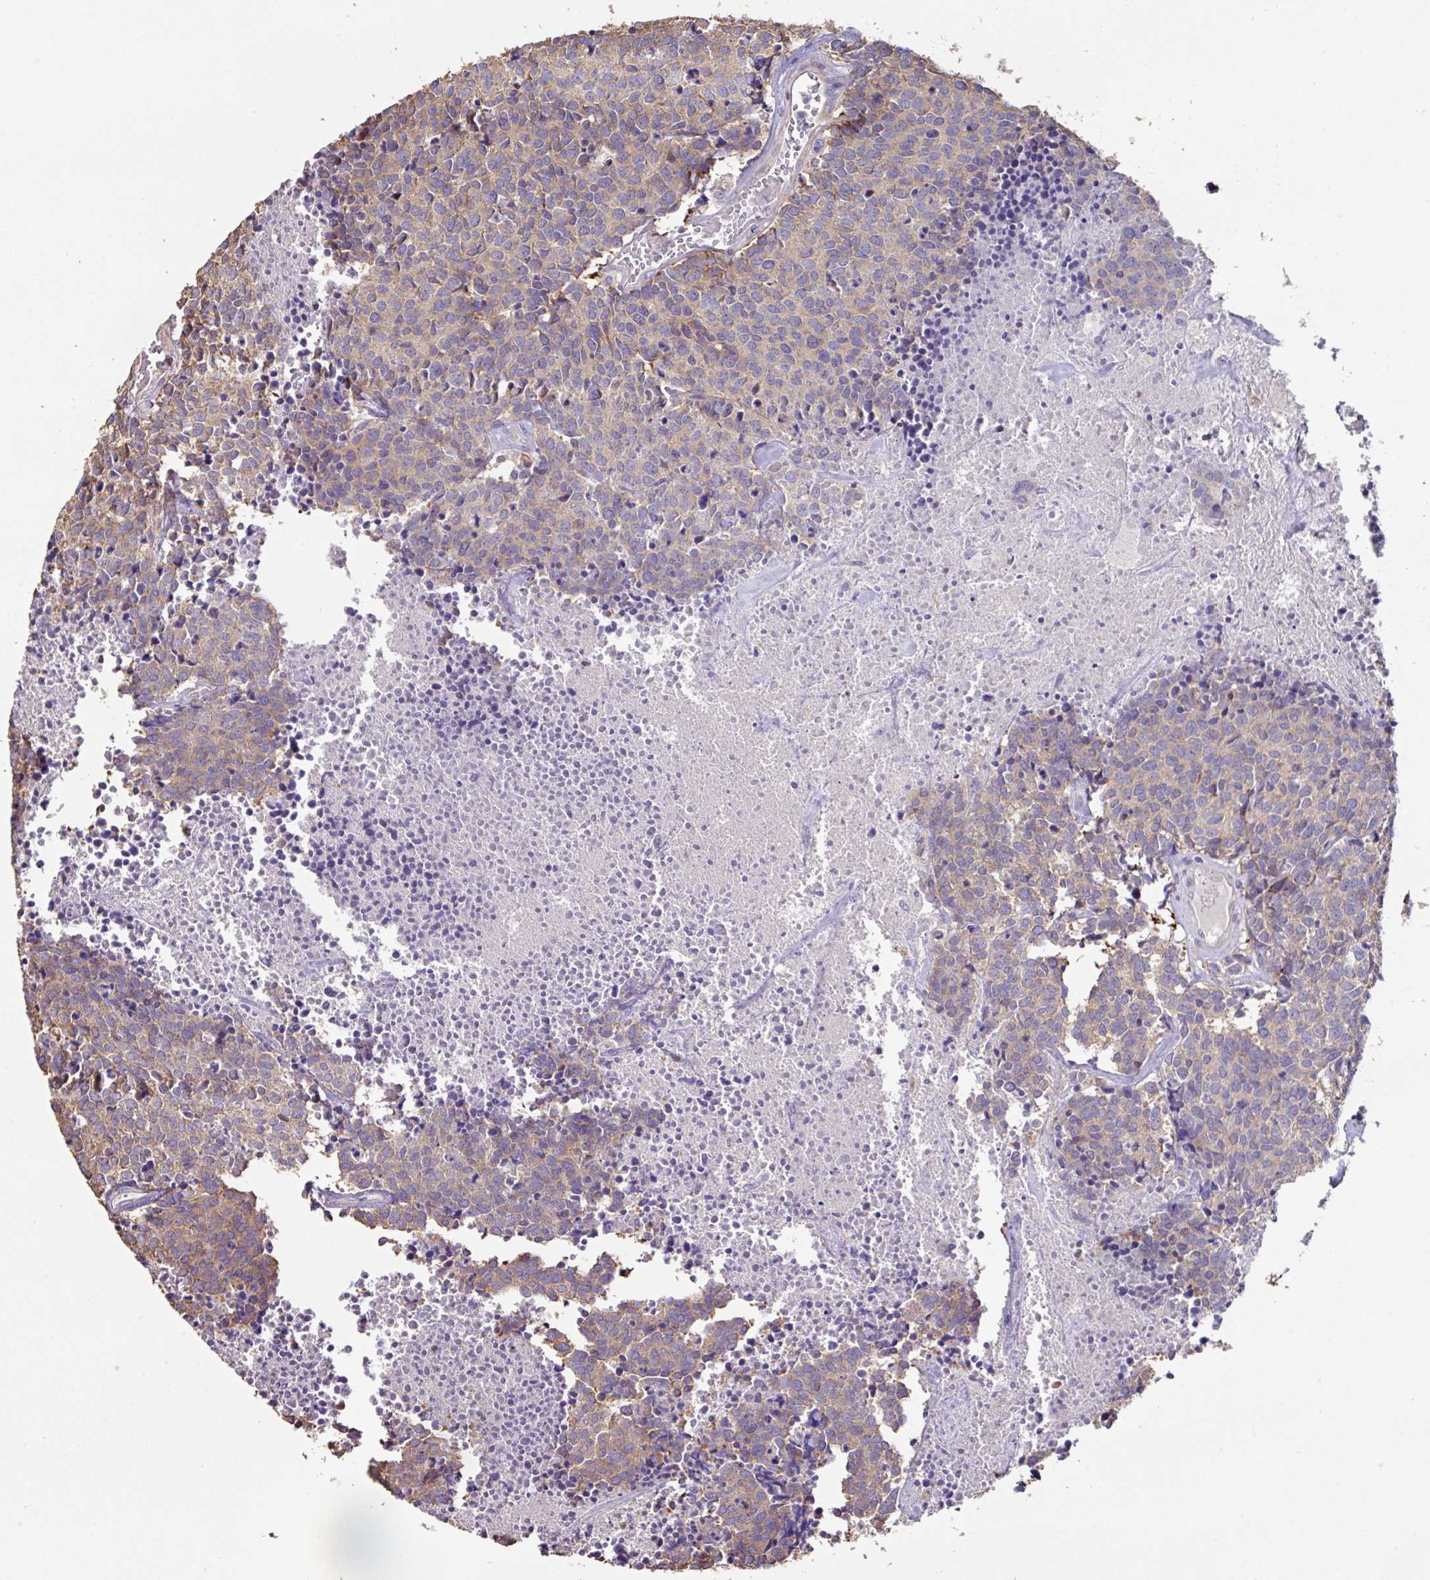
{"staining": {"intensity": "moderate", "quantity": "25%-75%", "location": "cytoplasmic/membranous"}, "tissue": "carcinoid", "cell_type": "Tumor cells", "image_type": "cancer", "snomed": [{"axis": "morphology", "description": "Carcinoid, malignant, NOS"}, {"axis": "topography", "description": "Skin"}], "caption": "Protein expression analysis of human carcinoid reveals moderate cytoplasmic/membranous expression in approximately 25%-75% of tumor cells.", "gene": "MRRF", "patient": {"sex": "female", "age": 79}}